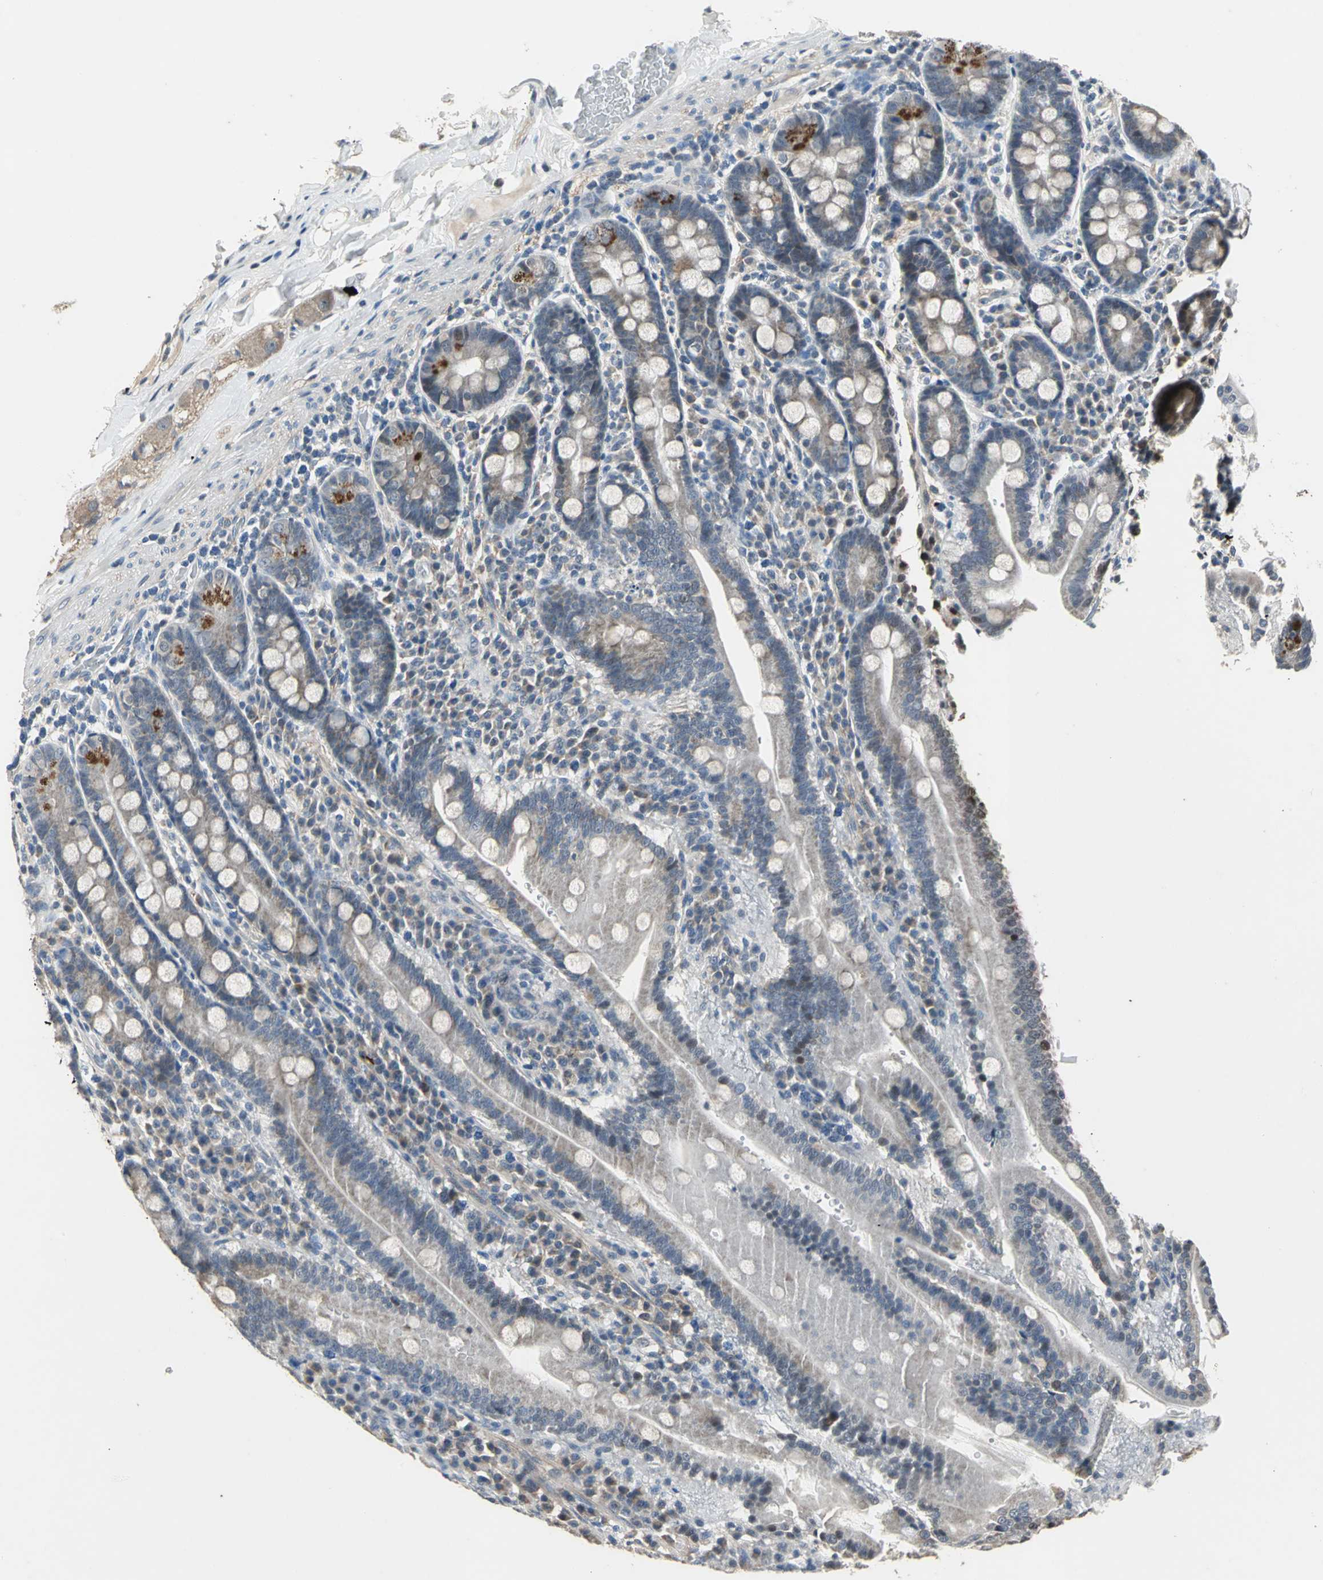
{"staining": {"intensity": "strong", "quantity": "<25%", "location": "cytoplasmic/membranous"}, "tissue": "duodenum", "cell_type": "Glandular cells", "image_type": "normal", "snomed": [{"axis": "morphology", "description": "Normal tissue, NOS"}, {"axis": "topography", "description": "Duodenum"}], "caption": "Strong cytoplasmic/membranous expression for a protein is present in approximately <25% of glandular cells of unremarkable duodenum using IHC.", "gene": "JADE3", "patient": {"sex": "male", "age": 50}}